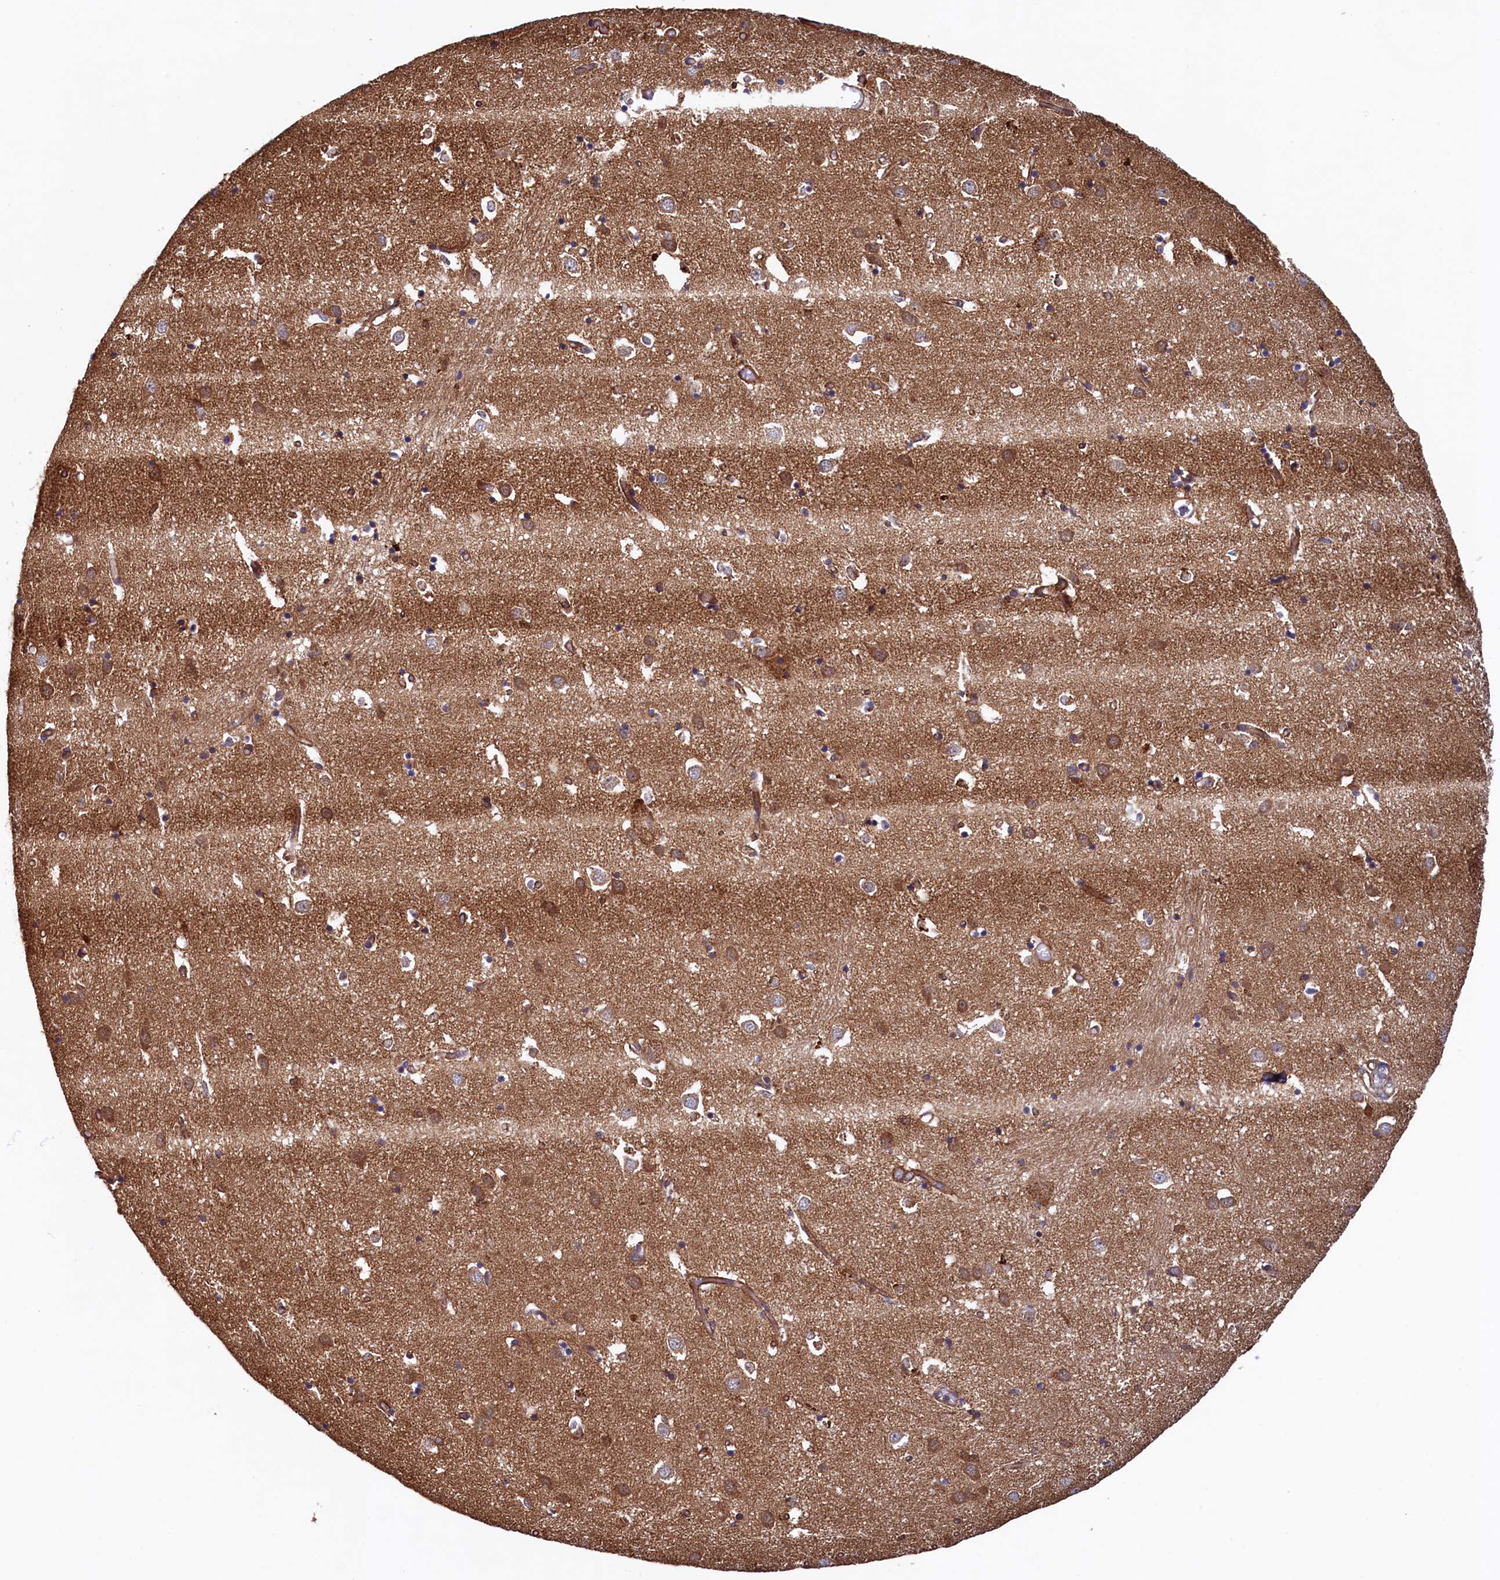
{"staining": {"intensity": "moderate", "quantity": "25%-75%", "location": "cytoplasmic/membranous"}, "tissue": "caudate", "cell_type": "Glial cells", "image_type": "normal", "snomed": [{"axis": "morphology", "description": "Normal tissue, NOS"}, {"axis": "topography", "description": "Lateral ventricle wall"}], "caption": "Immunohistochemistry (DAB) staining of unremarkable human caudate demonstrates moderate cytoplasmic/membranous protein positivity in approximately 25%-75% of glial cells.", "gene": "UBE3B", "patient": {"sex": "male", "age": 70}}